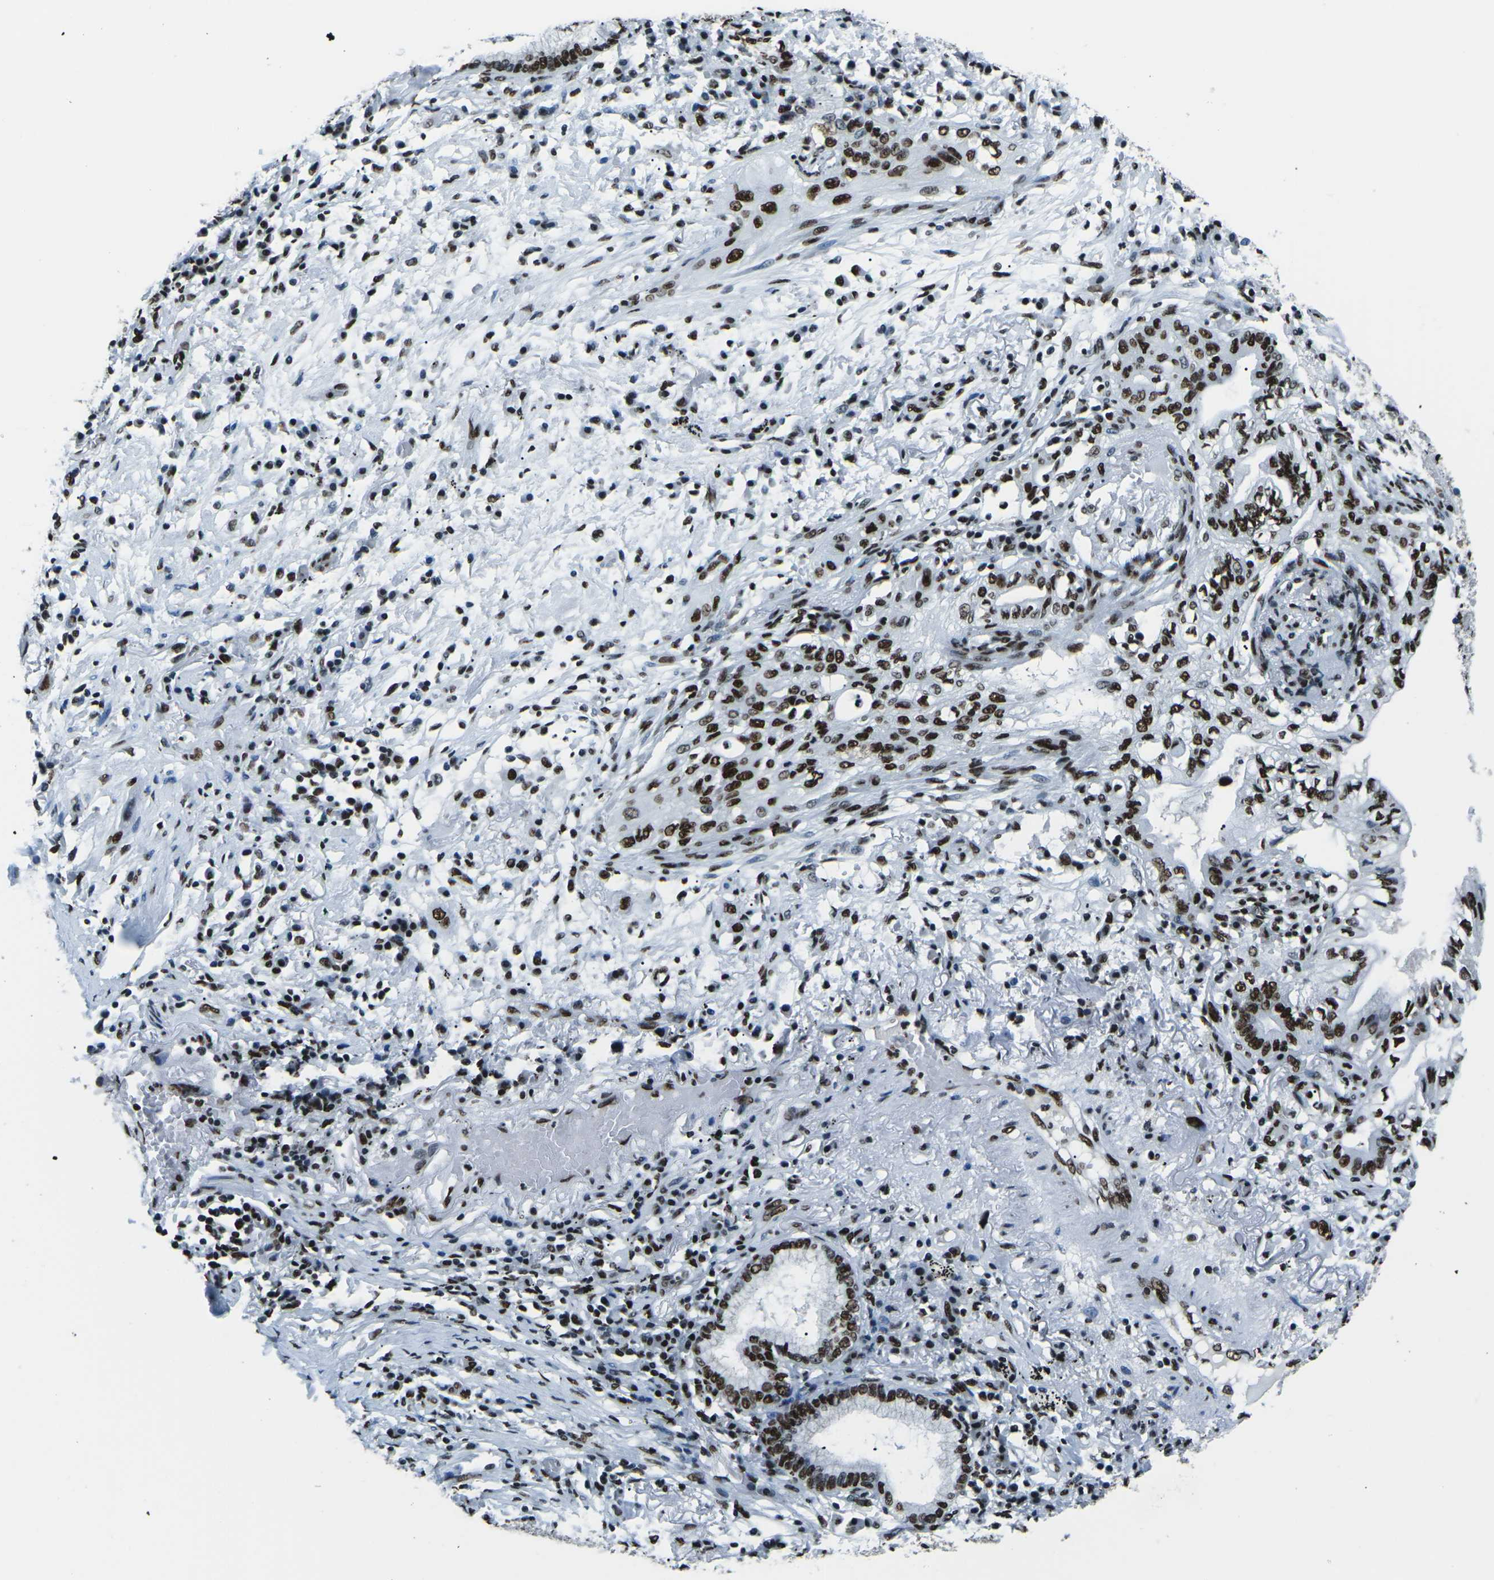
{"staining": {"intensity": "strong", "quantity": ">75%", "location": "nuclear"}, "tissue": "lung cancer", "cell_type": "Tumor cells", "image_type": "cancer", "snomed": [{"axis": "morphology", "description": "Normal tissue, NOS"}, {"axis": "morphology", "description": "Adenocarcinoma, NOS"}, {"axis": "topography", "description": "Bronchus"}, {"axis": "topography", "description": "Lung"}], "caption": "Lung adenocarcinoma stained with a brown dye shows strong nuclear positive staining in approximately >75% of tumor cells.", "gene": "HNRNPL", "patient": {"sex": "female", "age": 70}}